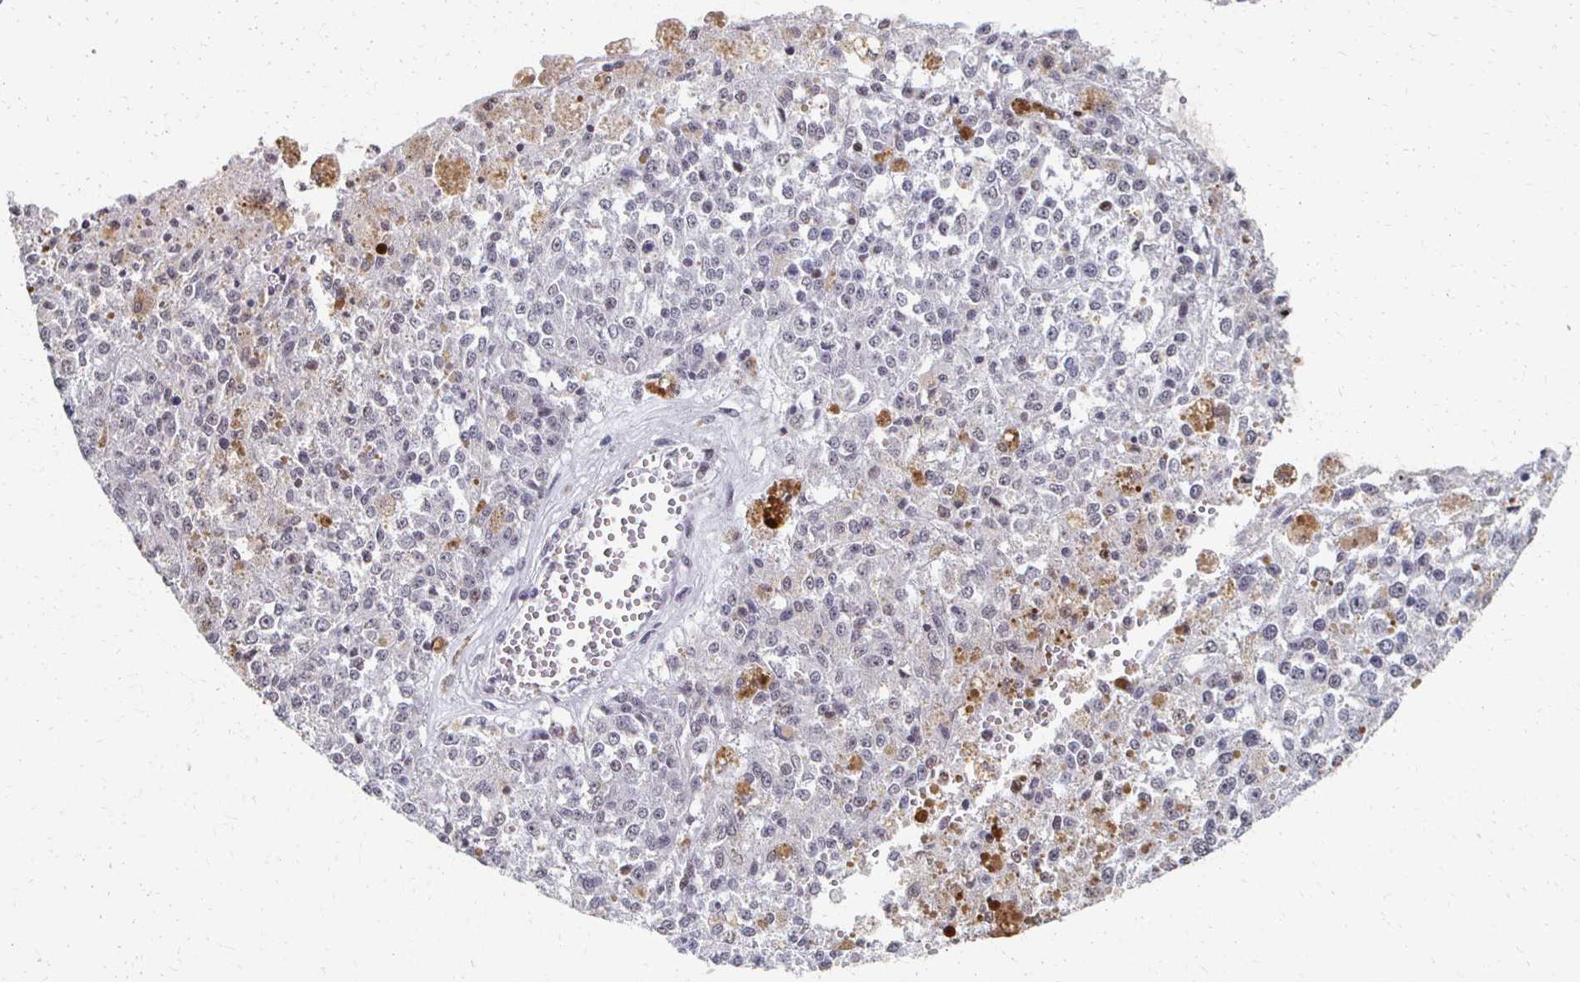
{"staining": {"intensity": "negative", "quantity": "none", "location": "none"}, "tissue": "melanoma", "cell_type": "Tumor cells", "image_type": "cancer", "snomed": [{"axis": "morphology", "description": "Malignant melanoma, Metastatic site"}, {"axis": "topography", "description": "Lymph node"}], "caption": "The histopathology image reveals no significant positivity in tumor cells of malignant melanoma (metastatic site). Nuclei are stained in blue.", "gene": "DAB1", "patient": {"sex": "female", "age": 64}}